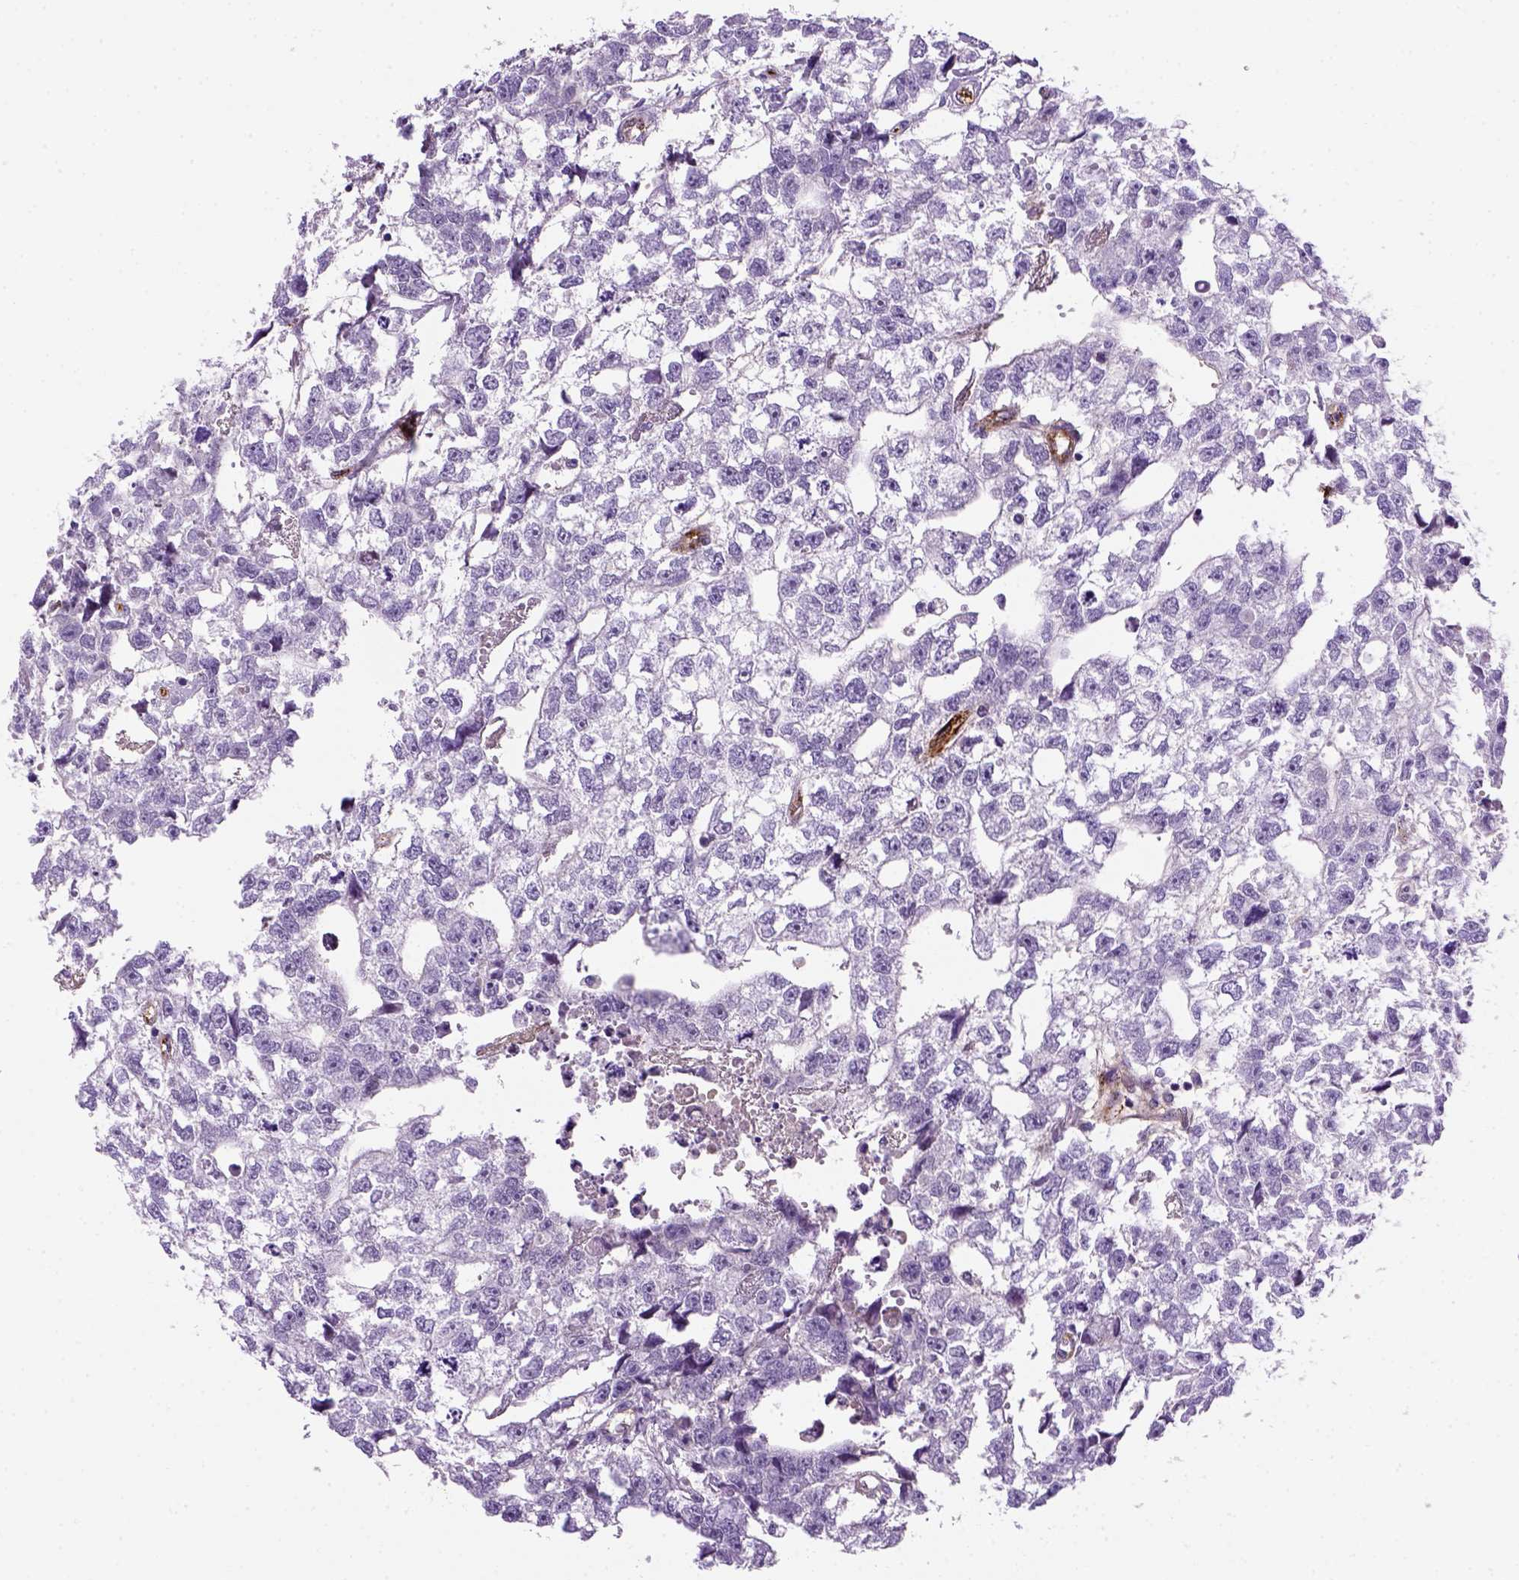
{"staining": {"intensity": "negative", "quantity": "none", "location": "none"}, "tissue": "testis cancer", "cell_type": "Tumor cells", "image_type": "cancer", "snomed": [{"axis": "morphology", "description": "Carcinoma, Embryonal, NOS"}, {"axis": "morphology", "description": "Teratoma, malignant, NOS"}, {"axis": "topography", "description": "Testis"}], "caption": "Immunohistochemical staining of human testis cancer exhibits no significant staining in tumor cells. The staining is performed using DAB brown chromogen with nuclei counter-stained in using hematoxylin.", "gene": "VWF", "patient": {"sex": "male", "age": 44}}